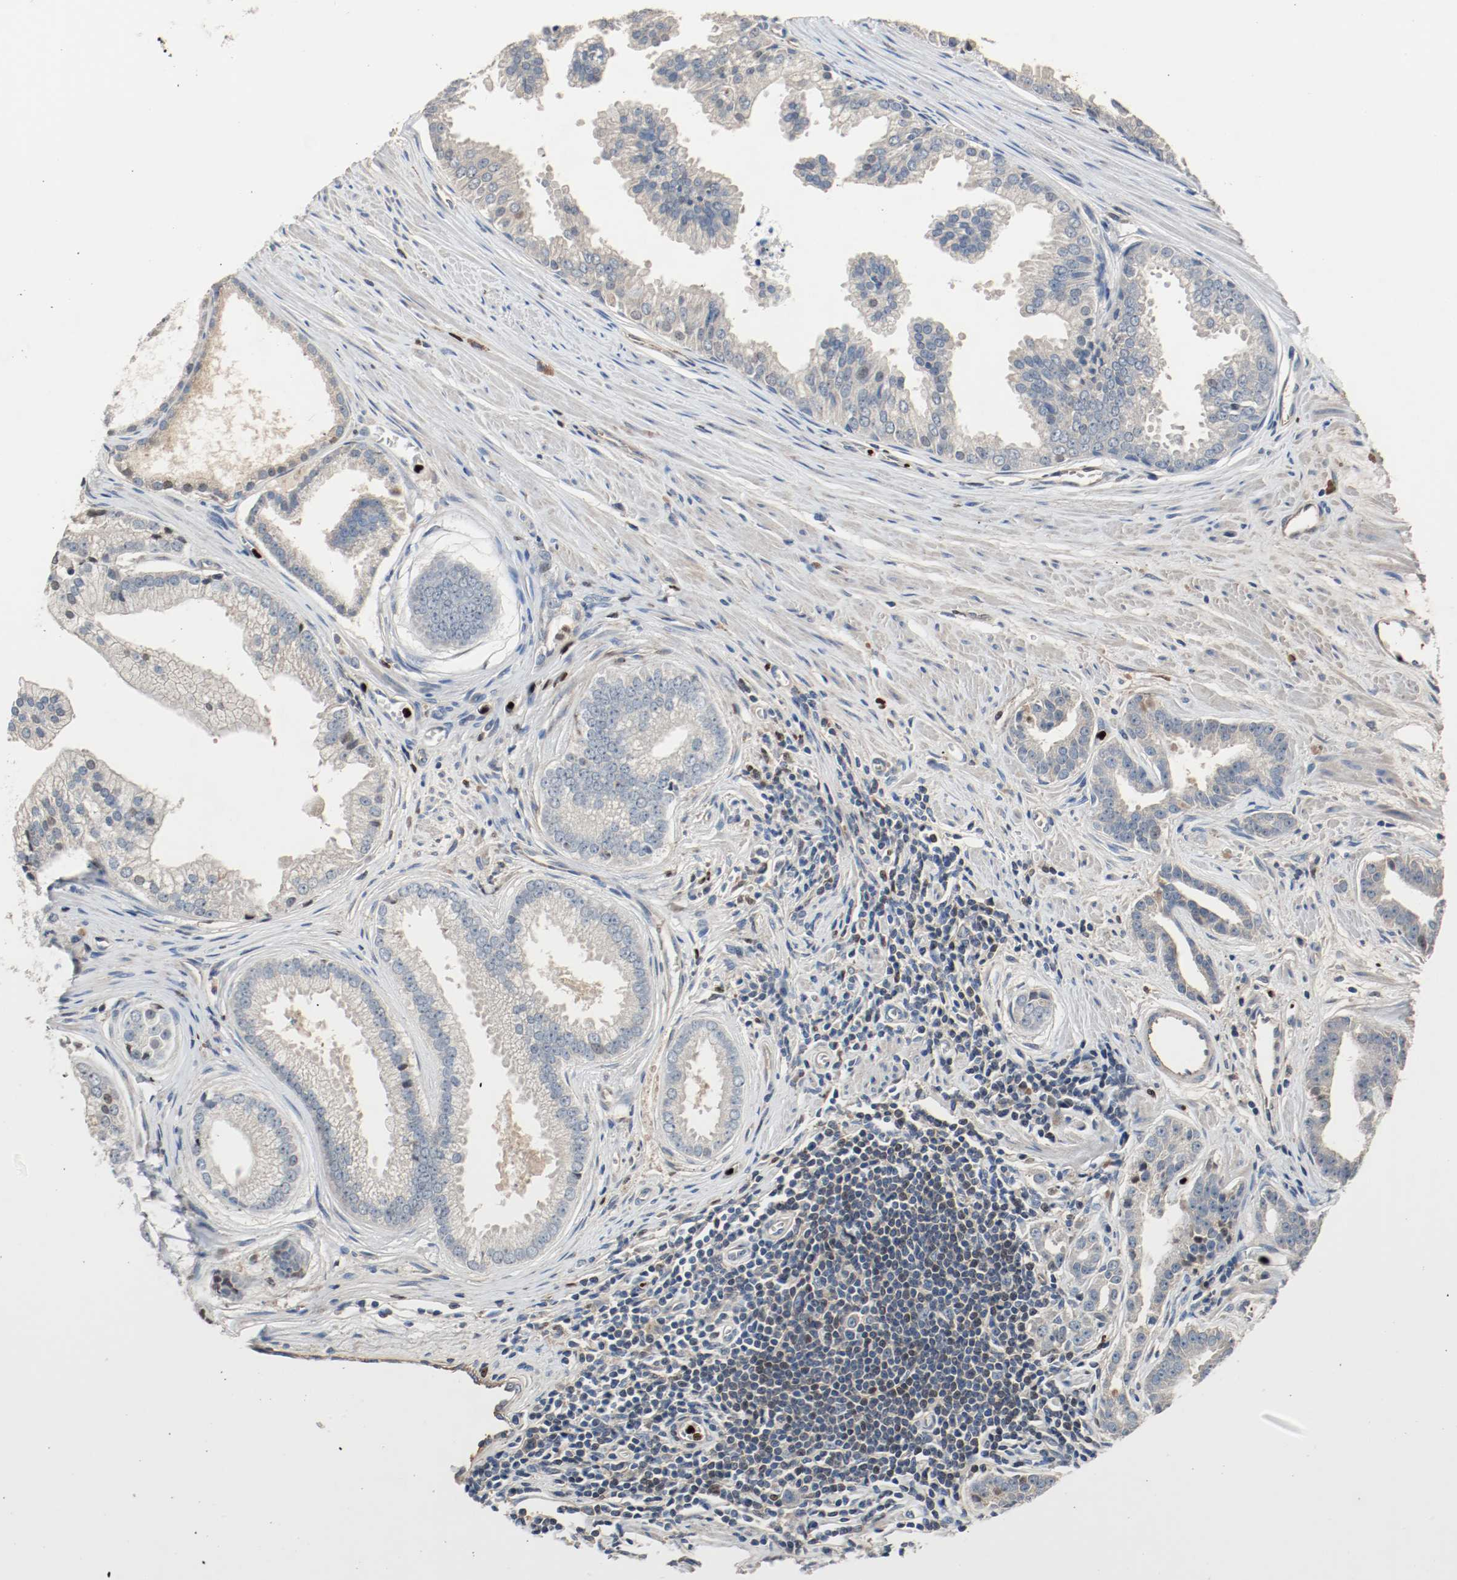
{"staining": {"intensity": "negative", "quantity": "none", "location": "none"}, "tissue": "prostate cancer", "cell_type": "Tumor cells", "image_type": "cancer", "snomed": [{"axis": "morphology", "description": "Adenocarcinoma, High grade"}, {"axis": "topography", "description": "Prostate"}], "caption": "Human adenocarcinoma (high-grade) (prostate) stained for a protein using IHC demonstrates no positivity in tumor cells.", "gene": "BLK", "patient": {"sex": "male", "age": 67}}